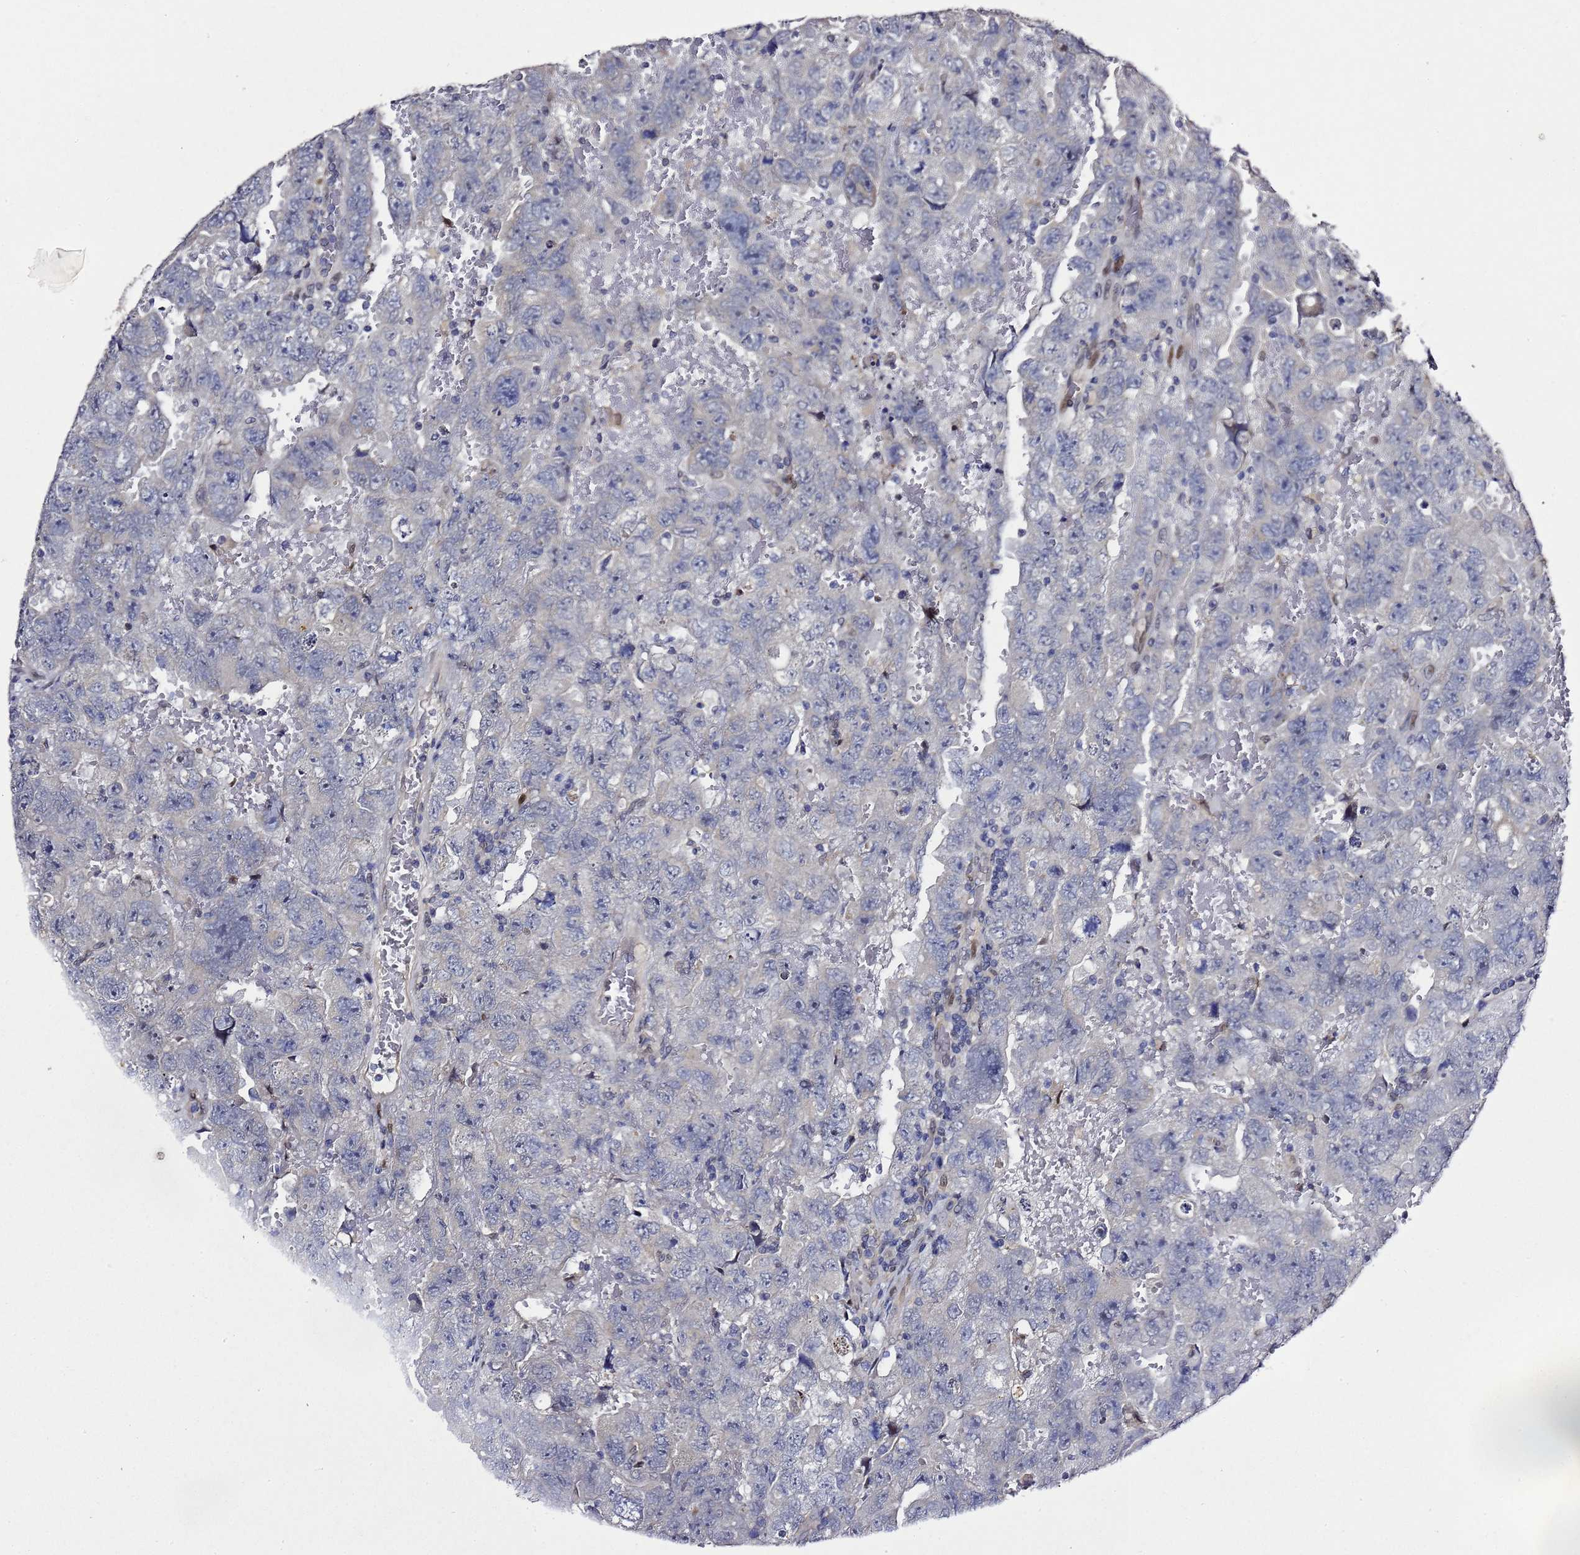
{"staining": {"intensity": "negative", "quantity": "none", "location": "none"}, "tissue": "testis cancer", "cell_type": "Tumor cells", "image_type": "cancer", "snomed": [{"axis": "morphology", "description": "Carcinoma, Embryonal, NOS"}, {"axis": "topography", "description": "Testis"}], "caption": "Histopathology image shows no significant protein positivity in tumor cells of testis cancer.", "gene": "ALG3", "patient": {"sex": "male", "age": 45}}